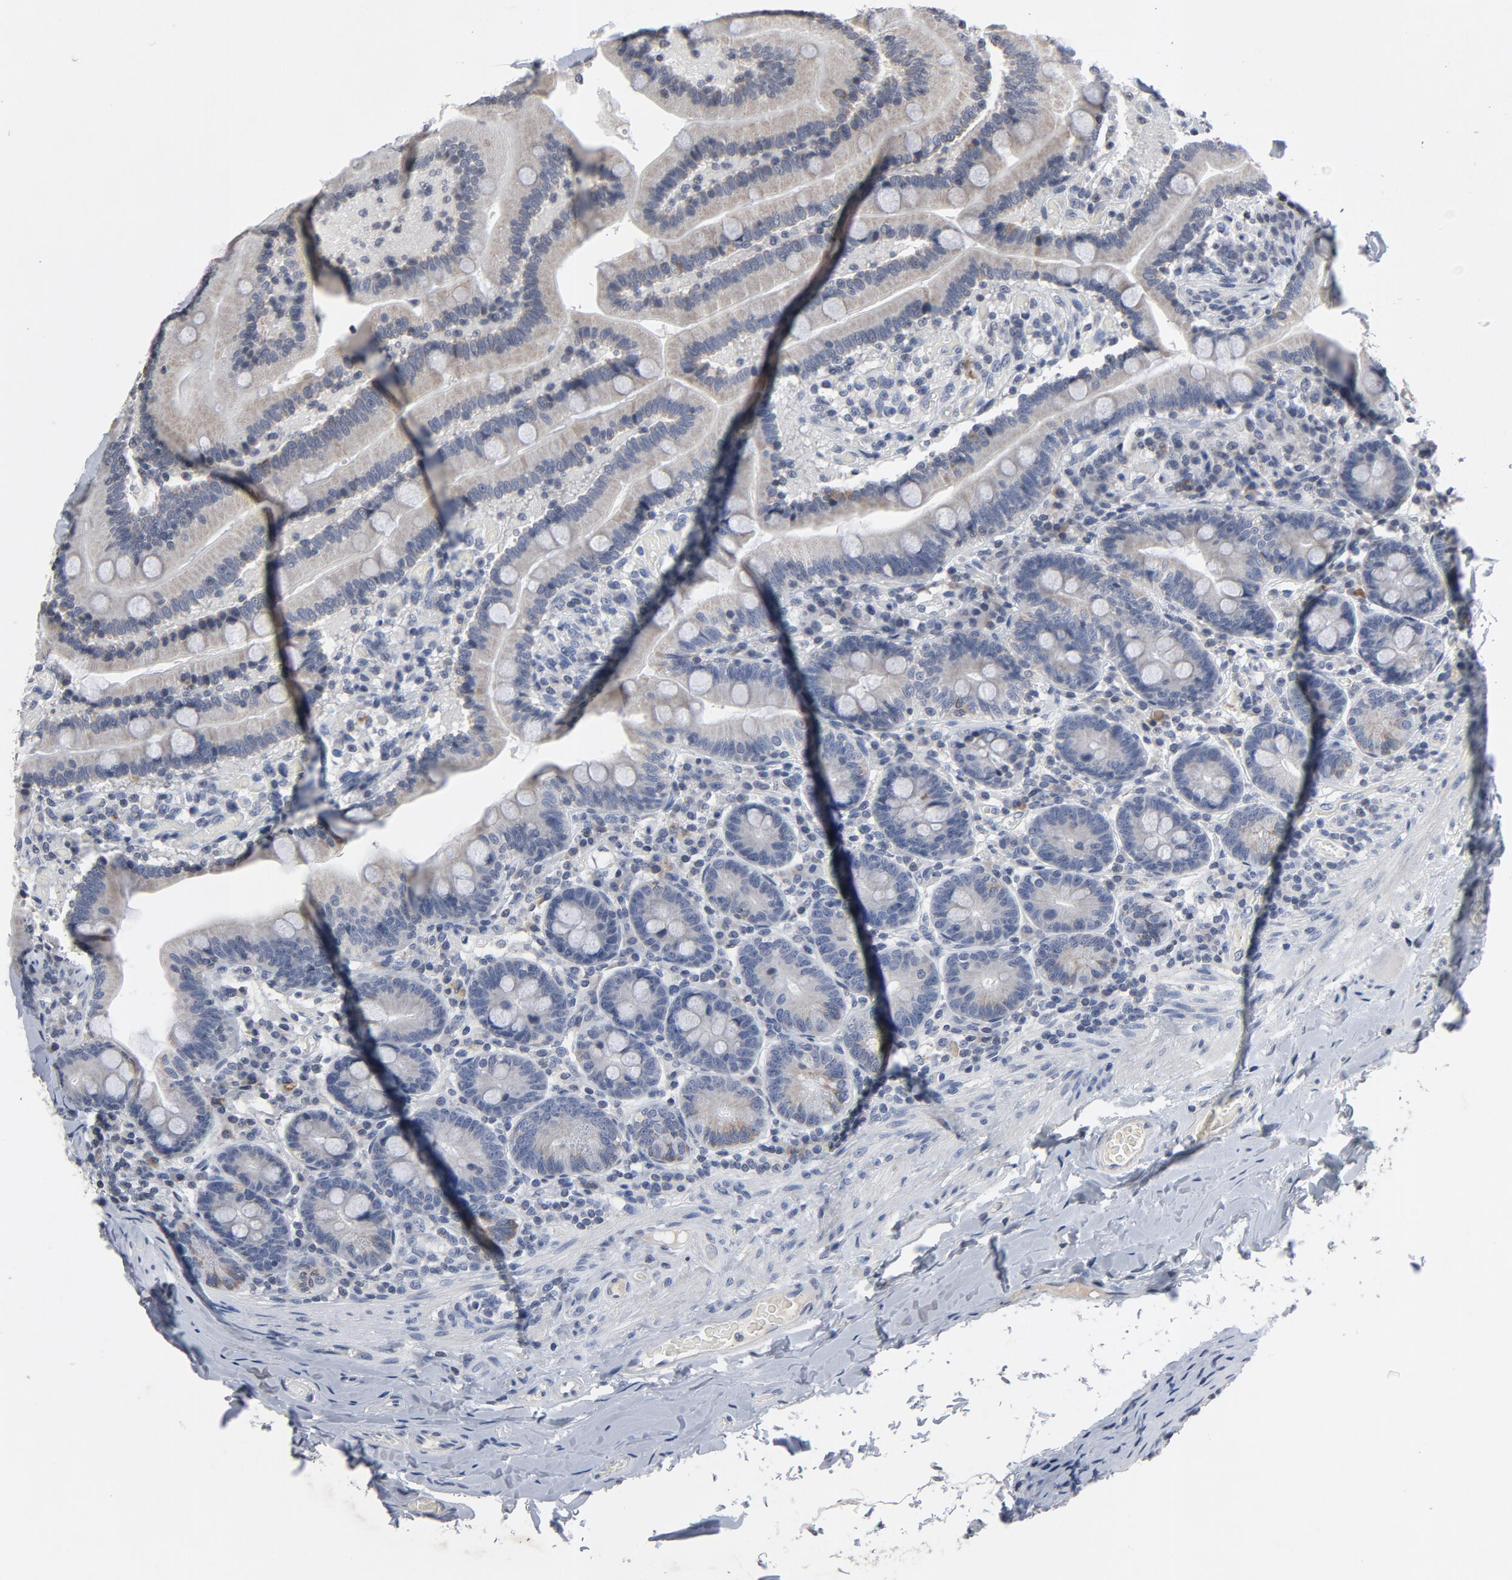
{"staining": {"intensity": "negative", "quantity": "none", "location": "none"}, "tissue": "duodenum", "cell_type": "Glandular cells", "image_type": "normal", "snomed": [{"axis": "morphology", "description": "Normal tissue, NOS"}, {"axis": "topography", "description": "Duodenum"}], "caption": "Histopathology image shows no significant protein expression in glandular cells of normal duodenum.", "gene": "TCL1A", "patient": {"sex": "male", "age": 66}}